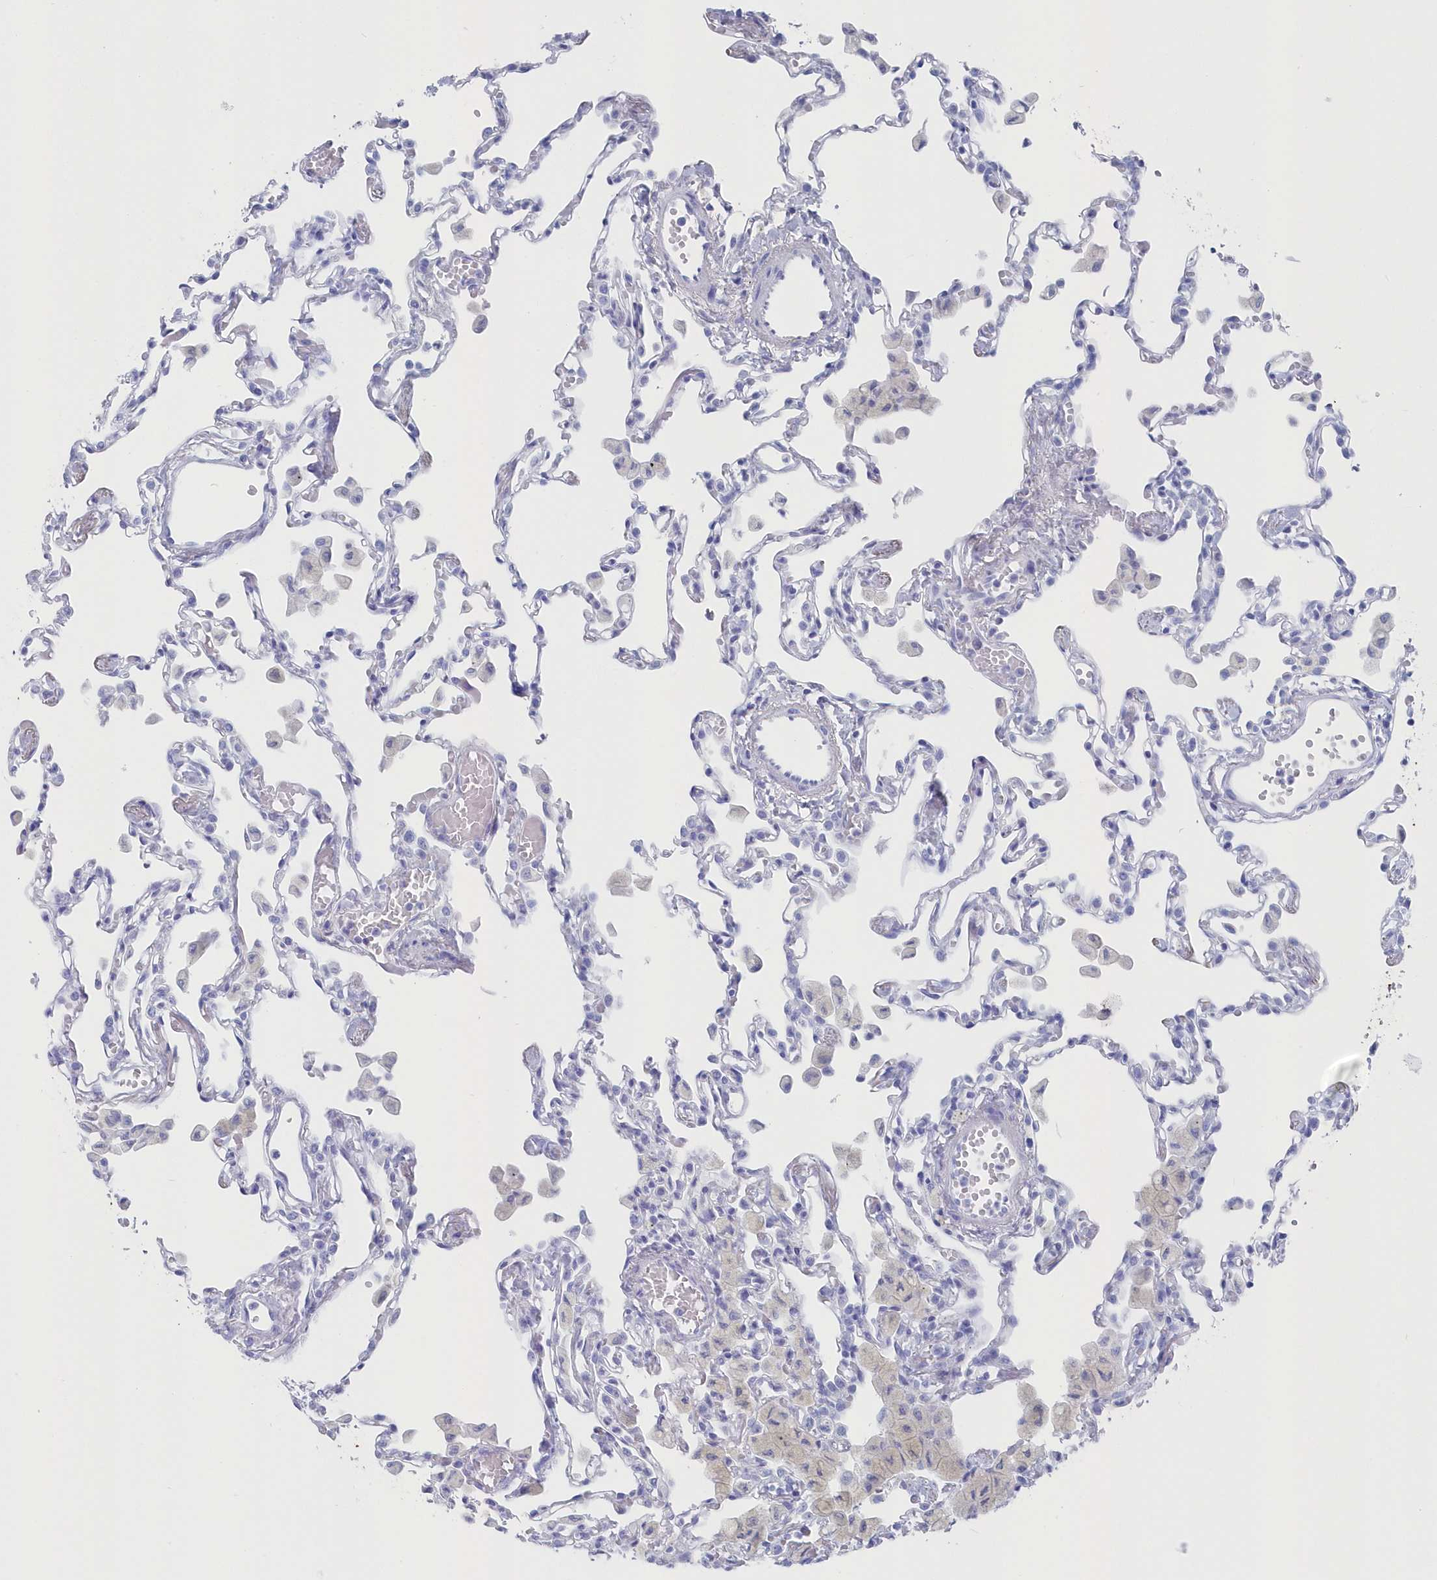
{"staining": {"intensity": "negative", "quantity": "none", "location": "none"}, "tissue": "lung", "cell_type": "Alveolar cells", "image_type": "normal", "snomed": [{"axis": "morphology", "description": "Normal tissue, NOS"}, {"axis": "topography", "description": "Bronchus"}, {"axis": "topography", "description": "Lung"}], "caption": "Human lung stained for a protein using IHC shows no staining in alveolar cells.", "gene": "CSNK1G2", "patient": {"sex": "female", "age": 49}}